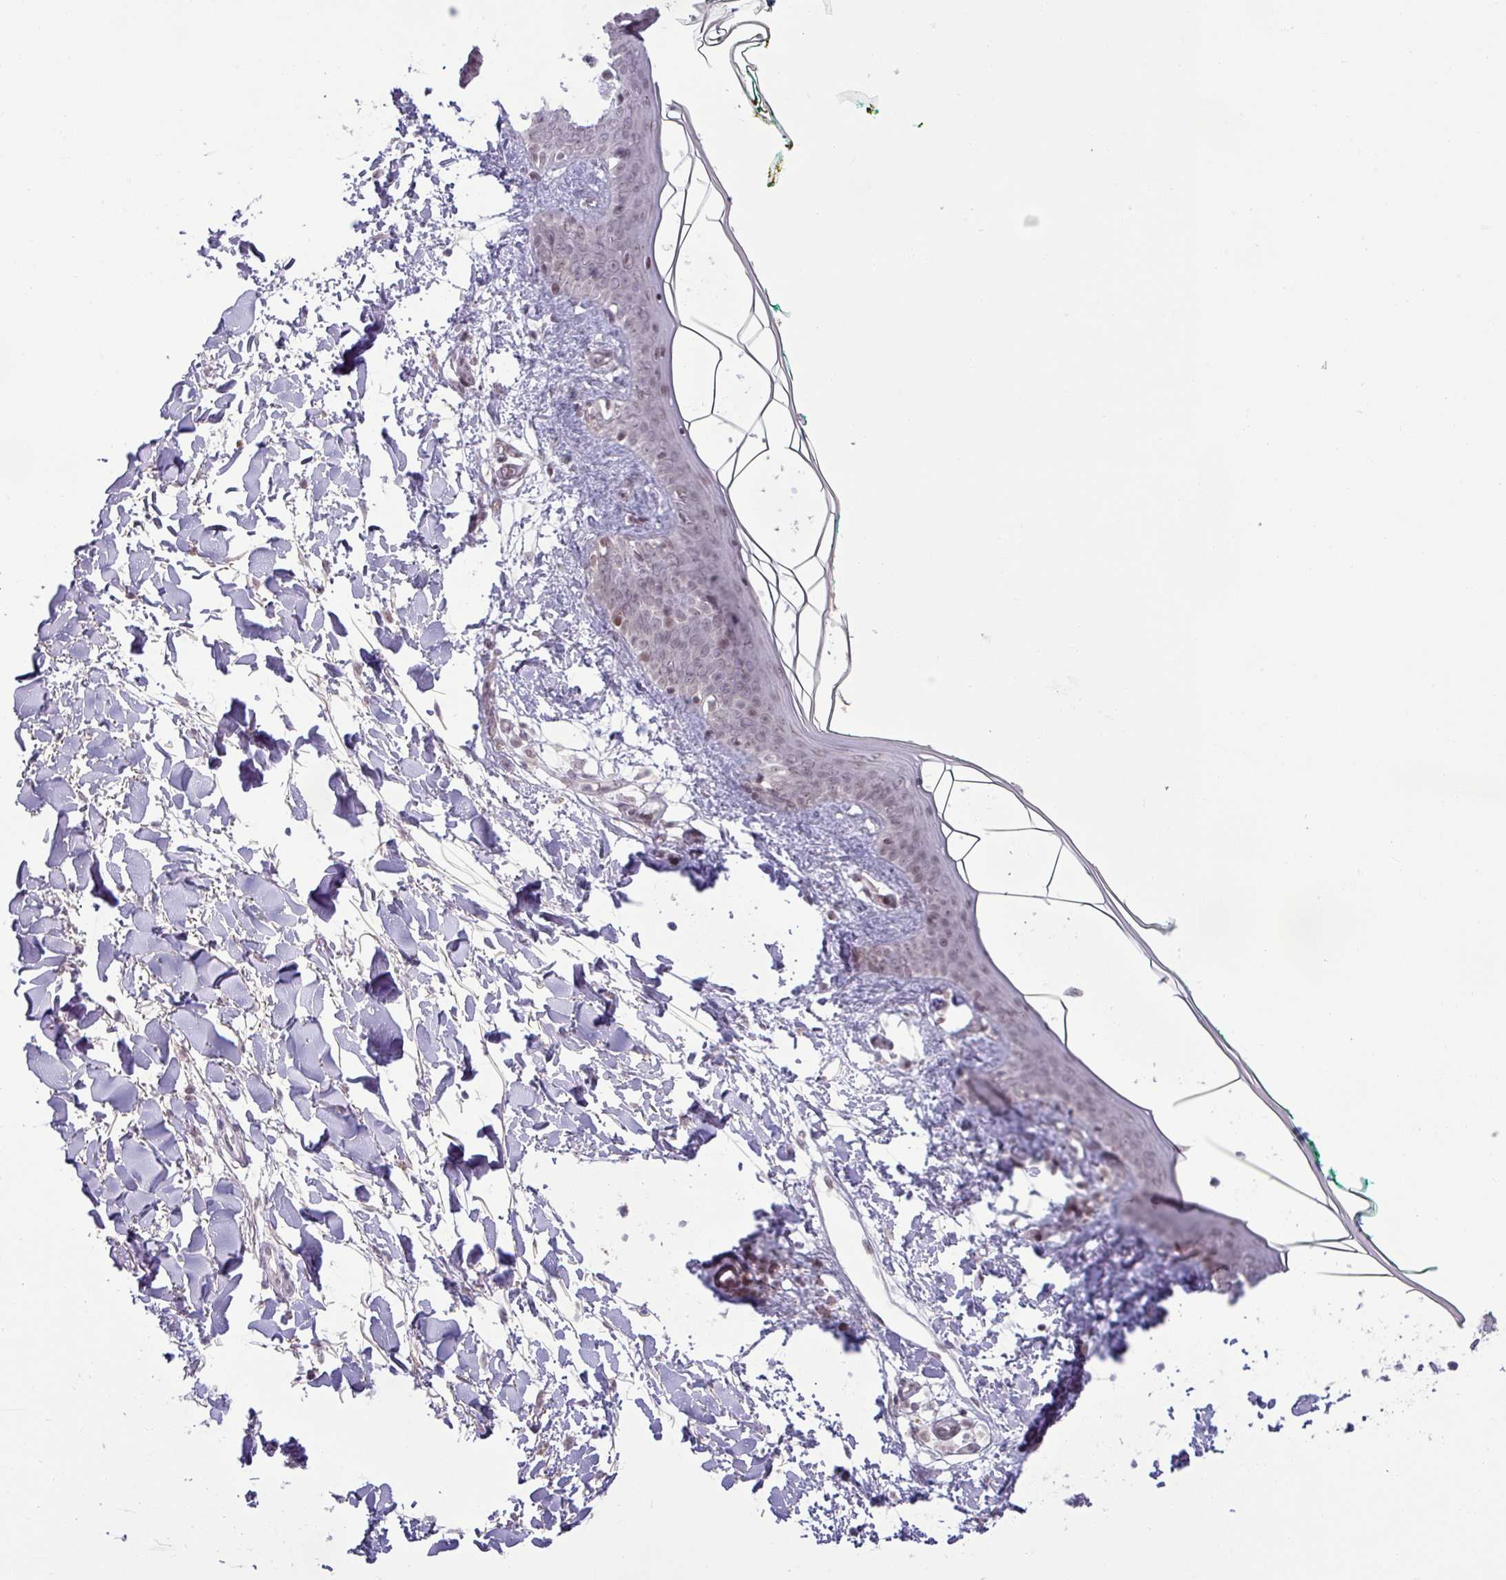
{"staining": {"intensity": "weak", "quantity": ">75%", "location": "nuclear"}, "tissue": "skin", "cell_type": "Fibroblasts", "image_type": "normal", "snomed": [{"axis": "morphology", "description": "Normal tissue, NOS"}, {"axis": "topography", "description": "Skin"}], "caption": "This micrograph shows immunohistochemistry (IHC) staining of unremarkable skin, with low weak nuclear staining in about >75% of fibroblasts.", "gene": "PTPN20", "patient": {"sex": "female", "age": 34}}